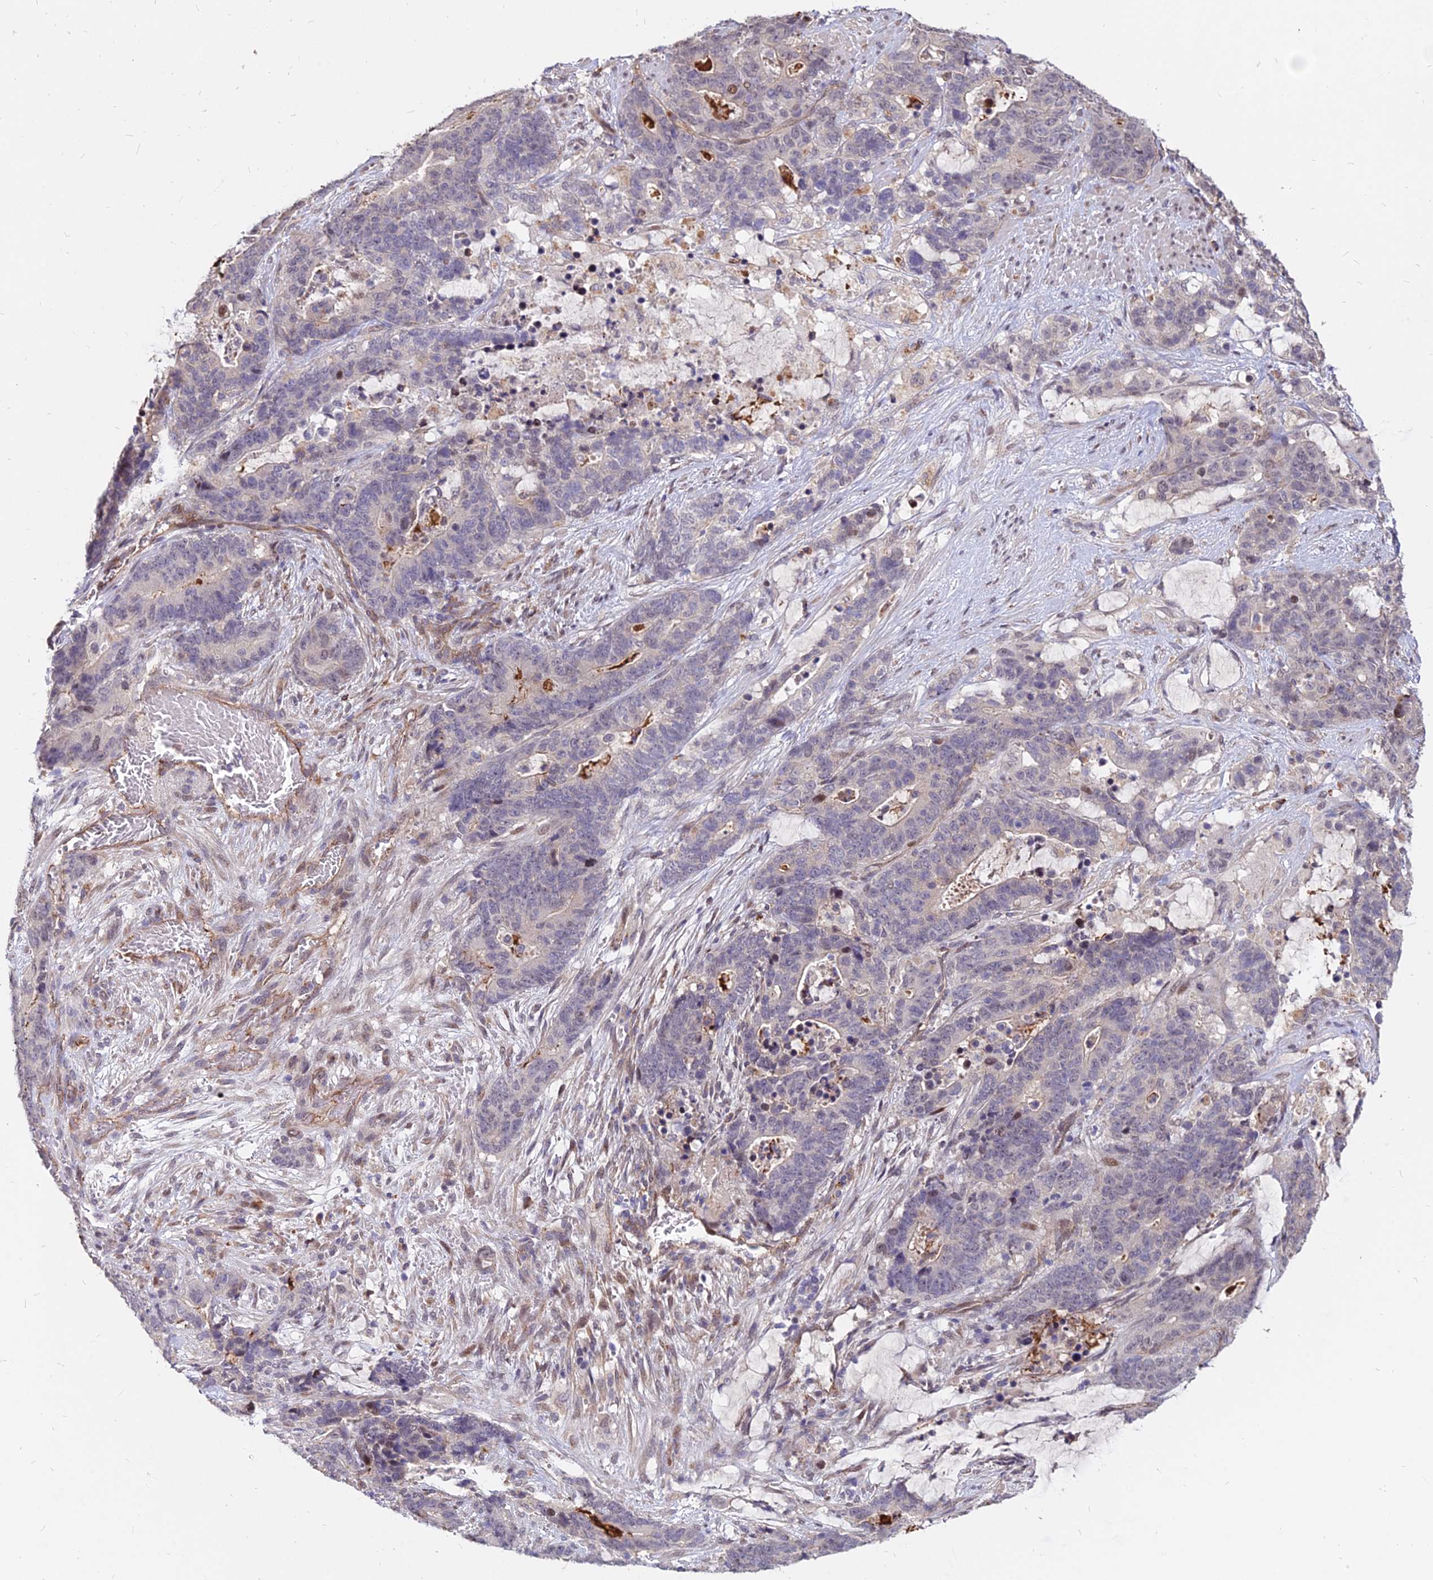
{"staining": {"intensity": "negative", "quantity": "none", "location": "none"}, "tissue": "stomach cancer", "cell_type": "Tumor cells", "image_type": "cancer", "snomed": [{"axis": "morphology", "description": "Adenocarcinoma, NOS"}, {"axis": "topography", "description": "Stomach"}], "caption": "DAB (3,3'-diaminobenzidine) immunohistochemical staining of human stomach cancer (adenocarcinoma) displays no significant expression in tumor cells. (DAB (3,3'-diaminobenzidine) immunohistochemistry (IHC) visualized using brightfield microscopy, high magnification).", "gene": "C11orf68", "patient": {"sex": "female", "age": 76}}